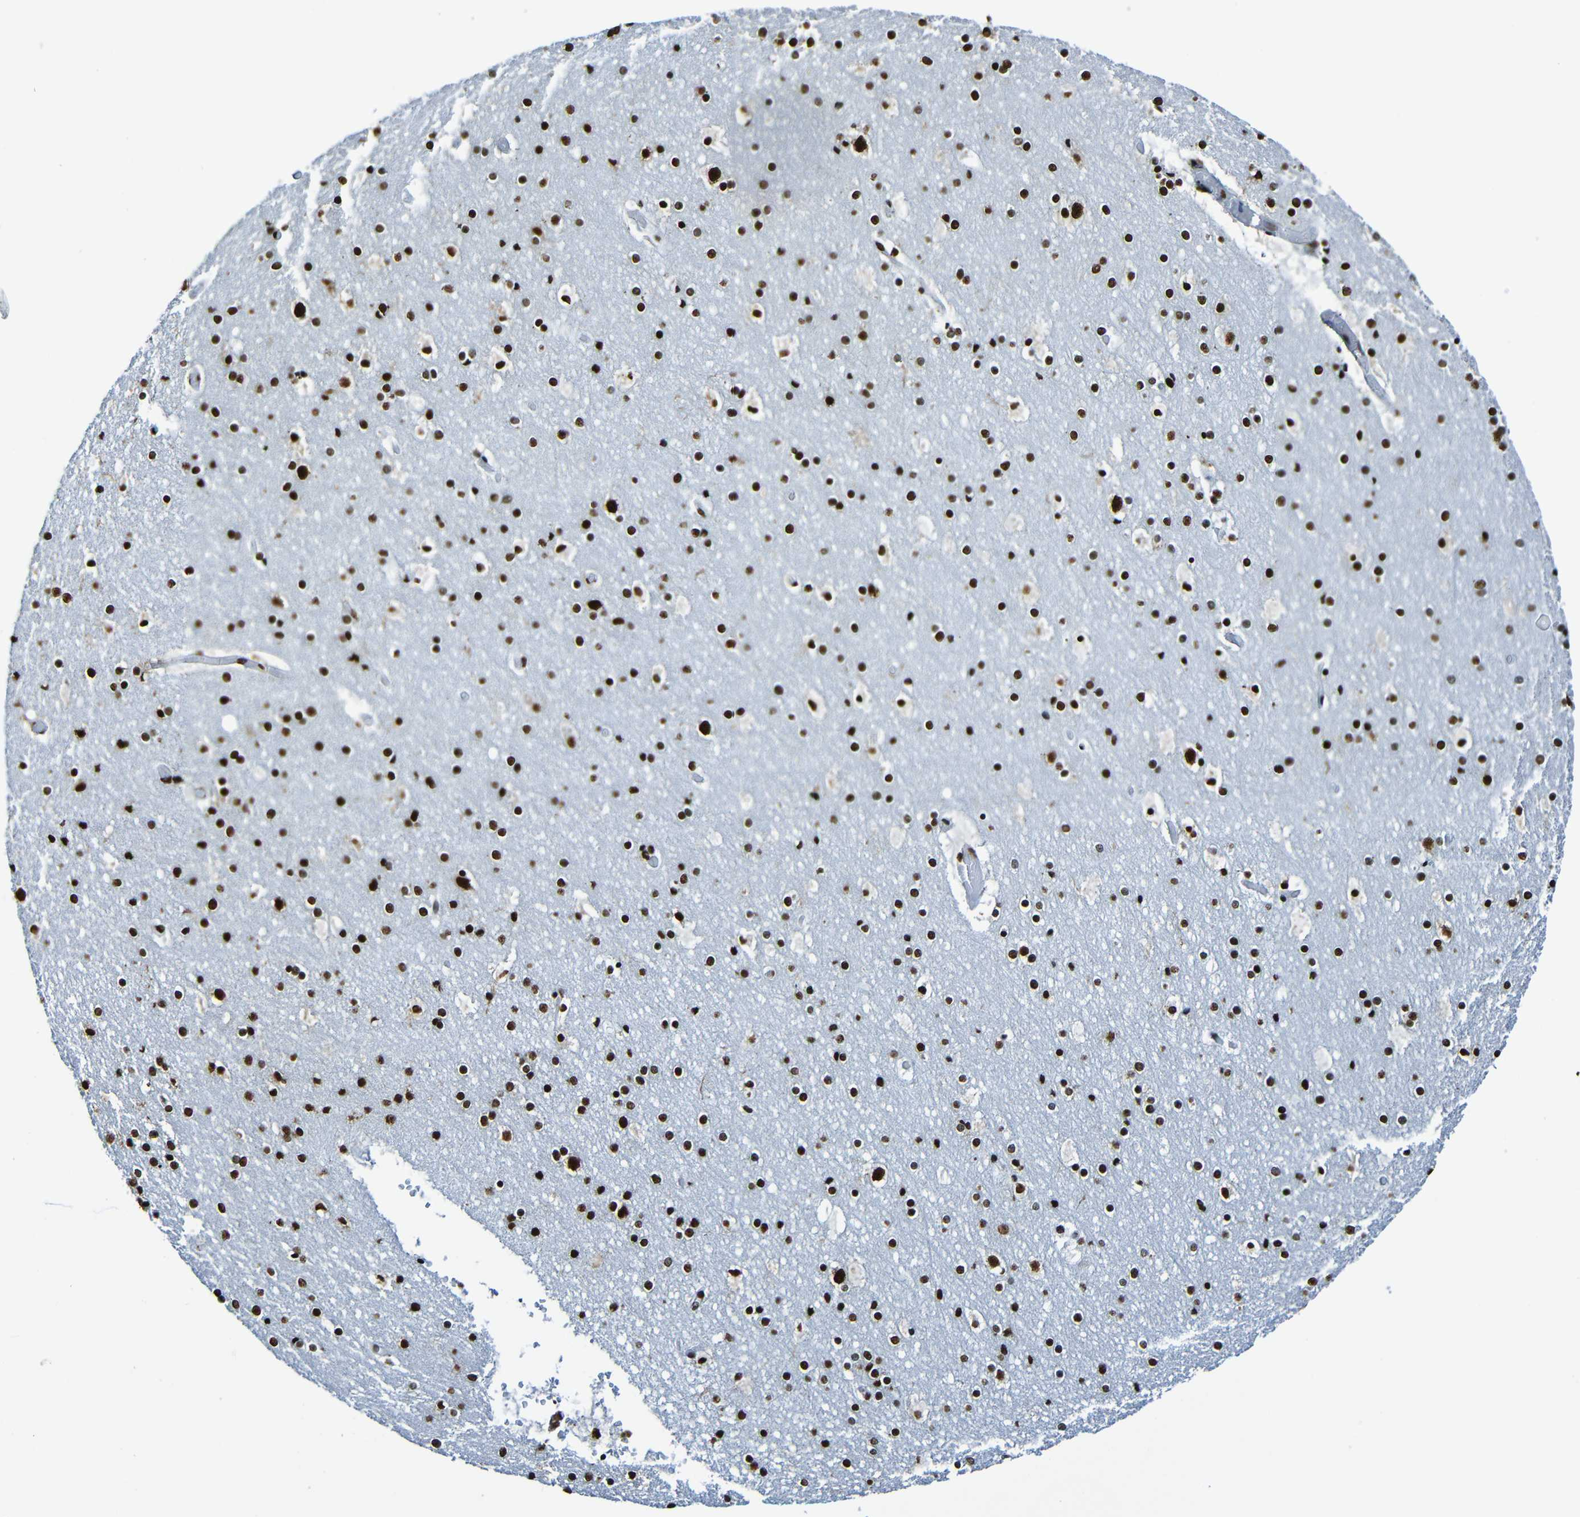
{"staining": {"intensity": "strong", "quantity": ">75%", "location": "nuclear"}, "tissue": "cerebral cortex", "cell_type": "Endothelial cells", "image_type": "normal", "snomed": [{"axis": "morphology", "description": "Normal tissue, NOS"}, {"axis": "topography", "description": "Cerebral cortex"}], "caption": "Normal cerebral cortex shows strong nuclear positivity in approximately >75% of endothelial cells, visualized by immunohistochemistry.", "gene": "SRSF3", "patient": {"sex": "male", "age": 57}}